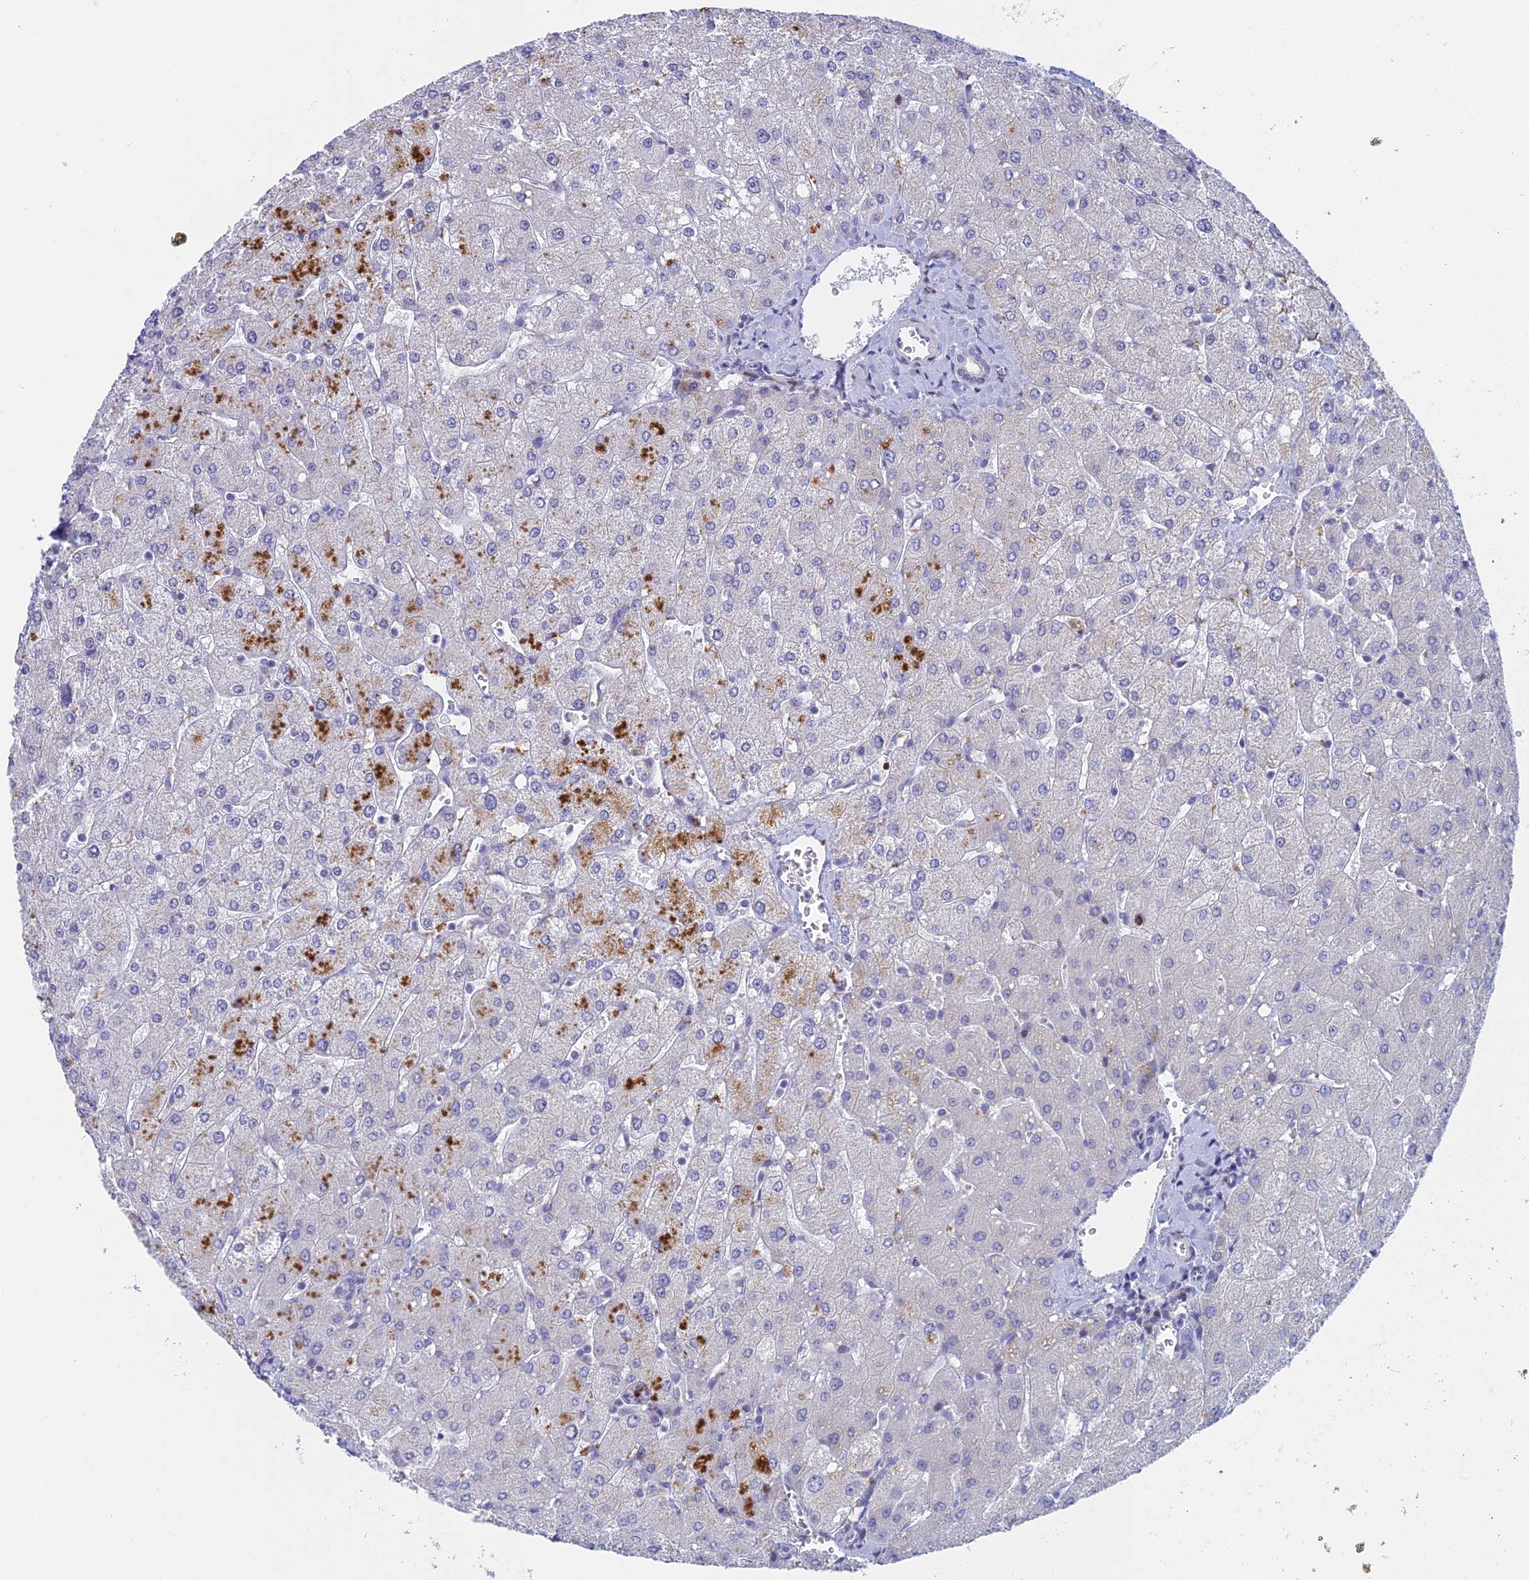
{"staining": {"intensity": "negative", "quantity": "none", "location": "none"}, "tissue": "liver", "cell_type": "Cholangiocytes", "image_type": "normal", "snomed": [{"axis": "morphology", "description": "Normal tissue, NOS"}, {"axis": "topography", "description": "Liver"}], "caption": "A micrograph of liver stained for a protein reveals no brown staining in cholangiocytes. Brightfield microscopy of immunohistochemistry stained with DAB (3,3'-diaminobenzidine) (brown) and hematoxylin (blue), captured at high magnification.", "gene": "REXO5", "patient": {"sex": "male", "age": 55}}